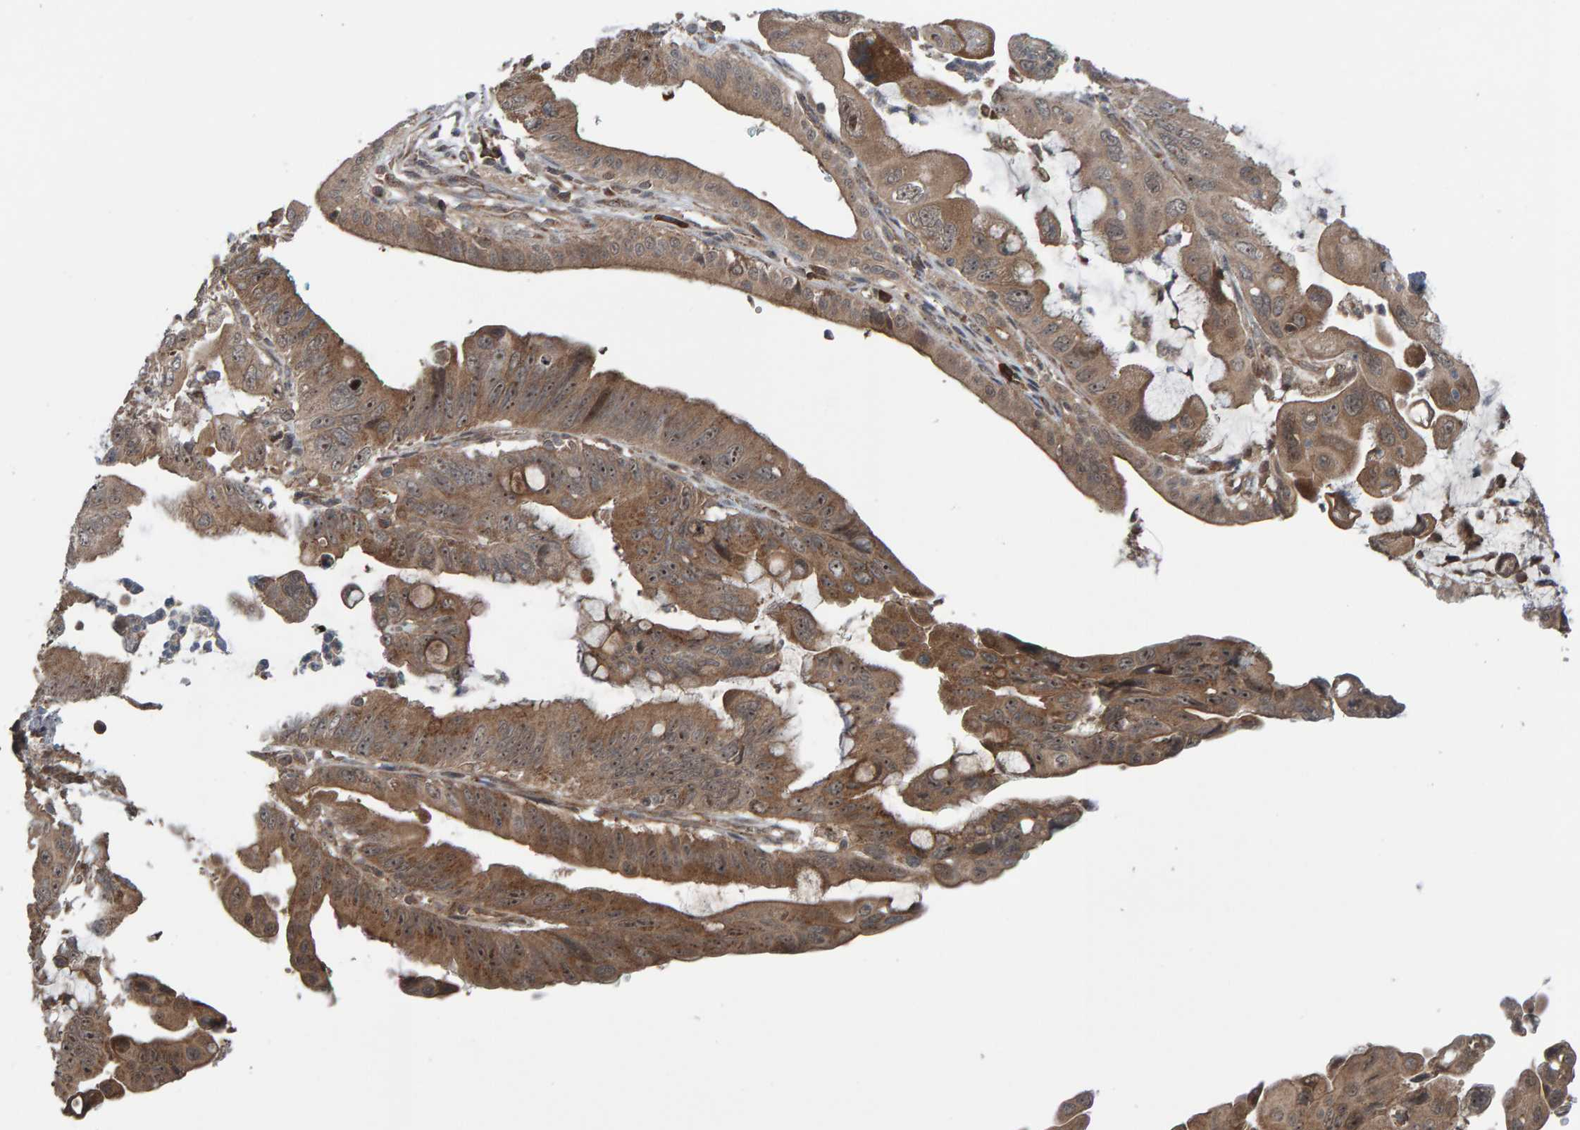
{"staining": {"intensity": "moderate", "quantity": ">75%", "location": "cytoplasmic/membranous"}, "tissue": "pancreatic cancer", "cell_type": "Tumor cells", "image_type": "cancer", "snomed": [{"axis": "morphology", "description": "Adenocarcinoma, NOS"}, {"axis": "topography", "description": "Pancreas"}], "caption": "This is a photomicrograph of immunohistochemistry (IHC) staining of pancreatic cancer (adenocarcinoma), which shows moderate positivity in the cytoplasmic/membranous of tumor cells.", "gene": "CUEDC1", "patient": {"sex": "female", "age": 72}}